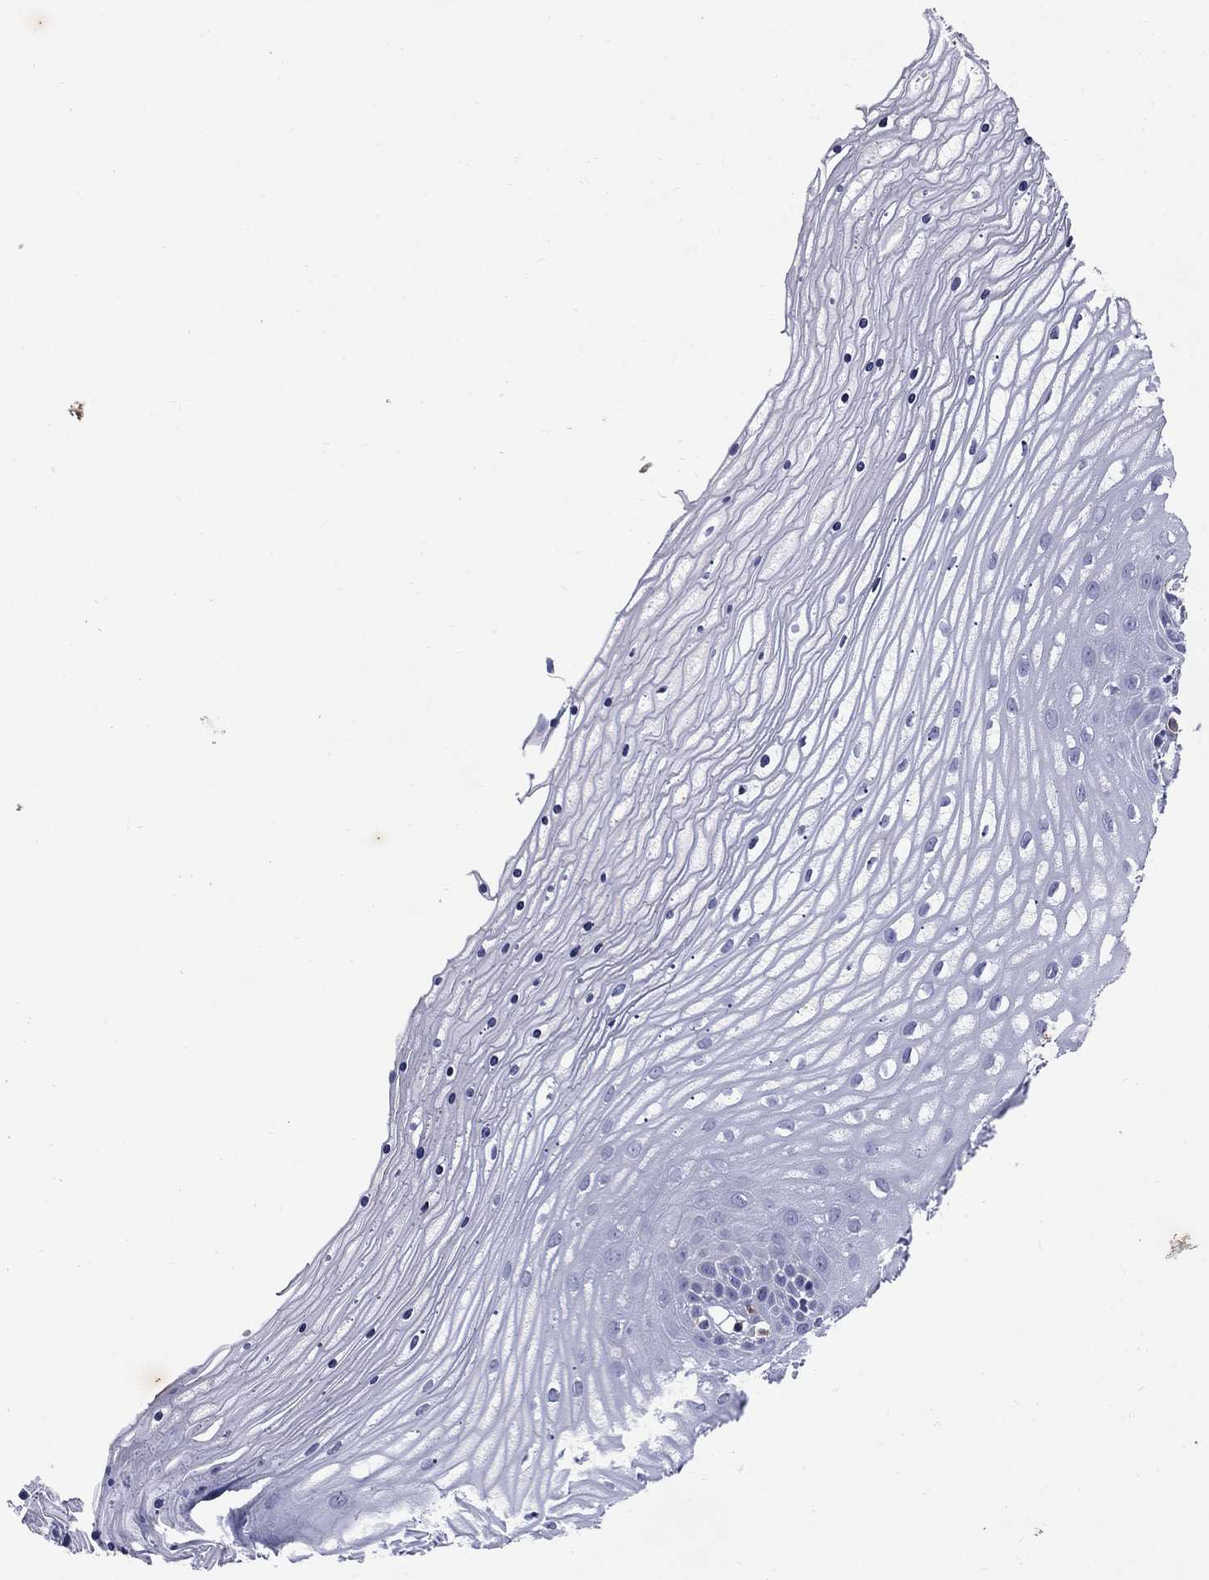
{"staining": {"intensity": "moderate", "quantity": ">75%", "location": "cytoplasmic/membranous"}, "tissue": "cervix", "cell_type": "Glandular cells", "image_type": "normal", "snomed": [{"axis": "morphology", "description": "Normal tissue, NOS"}, {"axis": "topography", "description": "Cervix"}], "caption": "Cervix stained with DAB immunohistochemistry (IHC) demonstrates medium levels of moderate cytoplasmic/membranous positivity in about >75% of glandular cells.", "gene": "MADCAM1", "patient": {"sex": "female", "age": 35}}